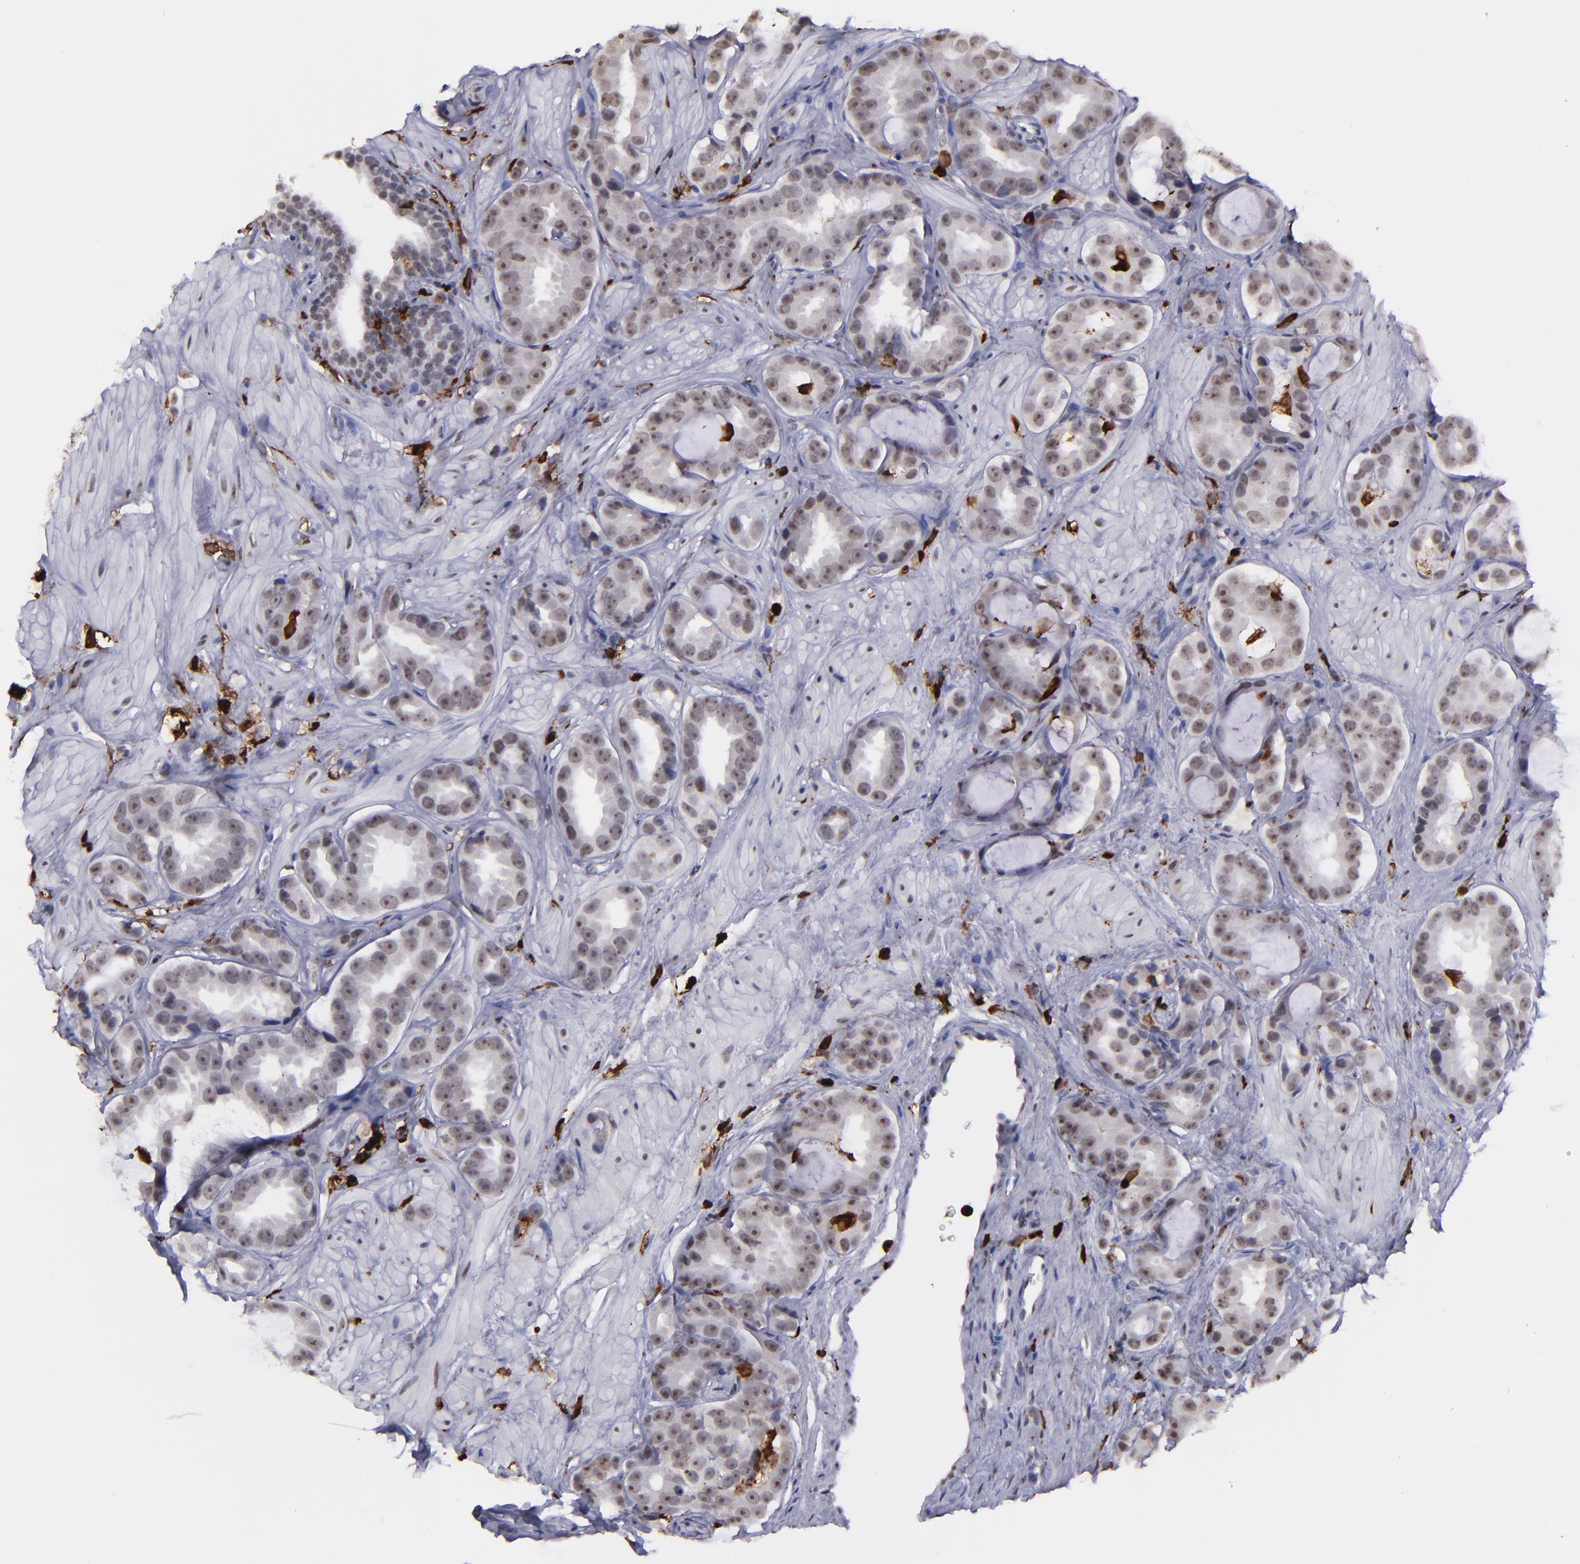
{"staining": {"intensity": "negative", "quantity": "none", "location": "none"}, "tissue": "prostate cancer", "cell_type": "Tumor cells", "image_type": "cancer", "snomed": [{"axis": "morphology", "description": "Adenocarcinoma, Low grade"}, {"axis": "topography", "description": "Prostate"}], "caption": "Low-grade adenocarcinoma (prostate) stained for a protein using immunohistochemistry (IHC) demonstrates no positivity tumor cells.", "gene": "NCF2", "patient": {"sex": "male", "age": 59}}